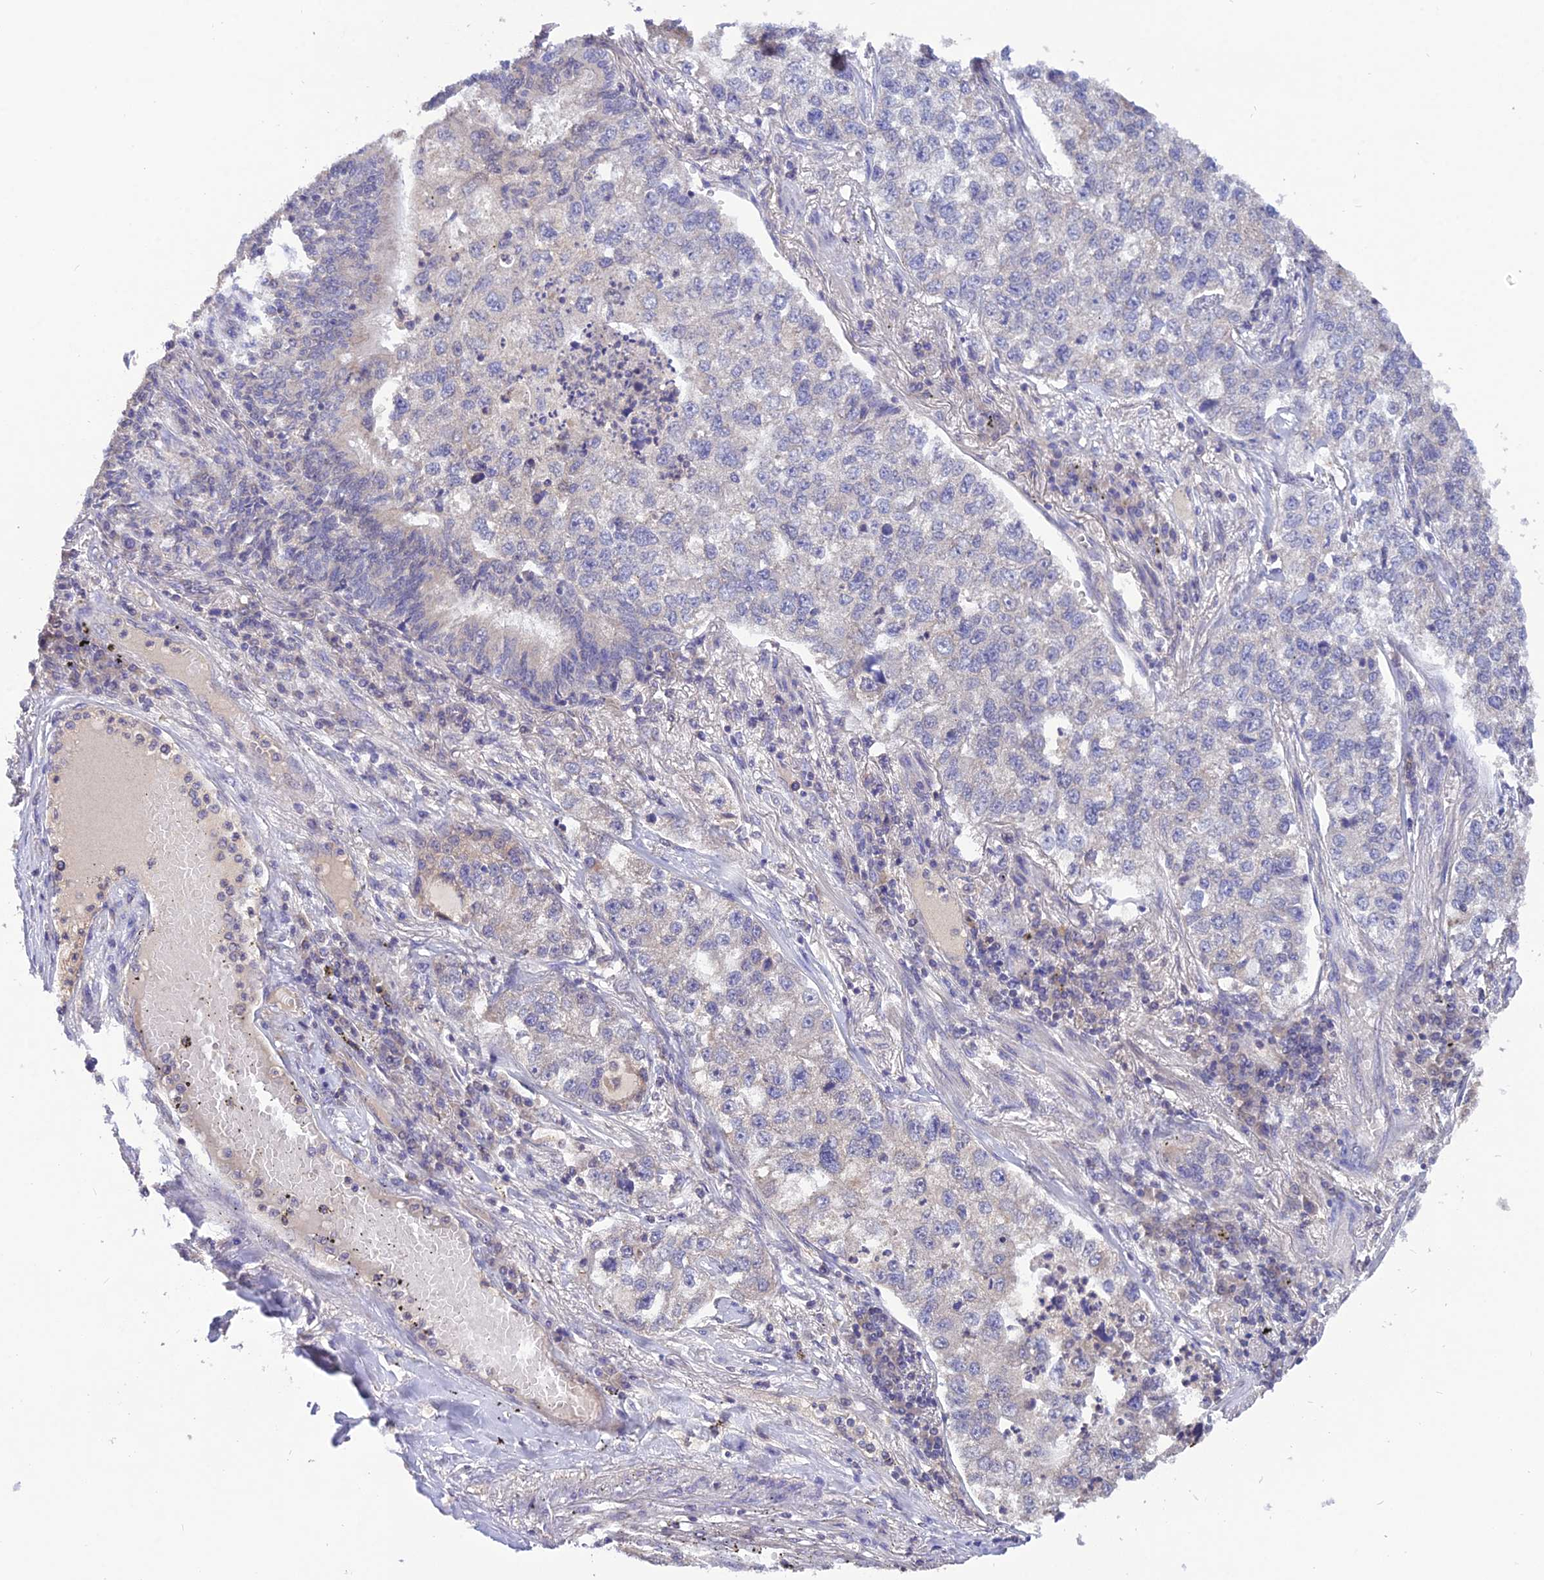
{"staining": {"intensity": "negative", "quantity": "none", "location": "none"}, "tissue": "lung cancer", "cell_type": "Tumor cells", "image_type": "cancer", "snomed": [{"axis": "morphology", "description": "Adenocarcinoma, NOS"}, {"axis": "topography", "description": "Lung"}], "caption": "The histopathology image exhibits no significant positivity in tumor cells of adenocarcinoma (lung). (DAB immunohistochemistry (IHC) visualized using brightfield microscopy, high magnification).", "gene": "PGK1", "patient": {"sex": "male", "age": 49}}